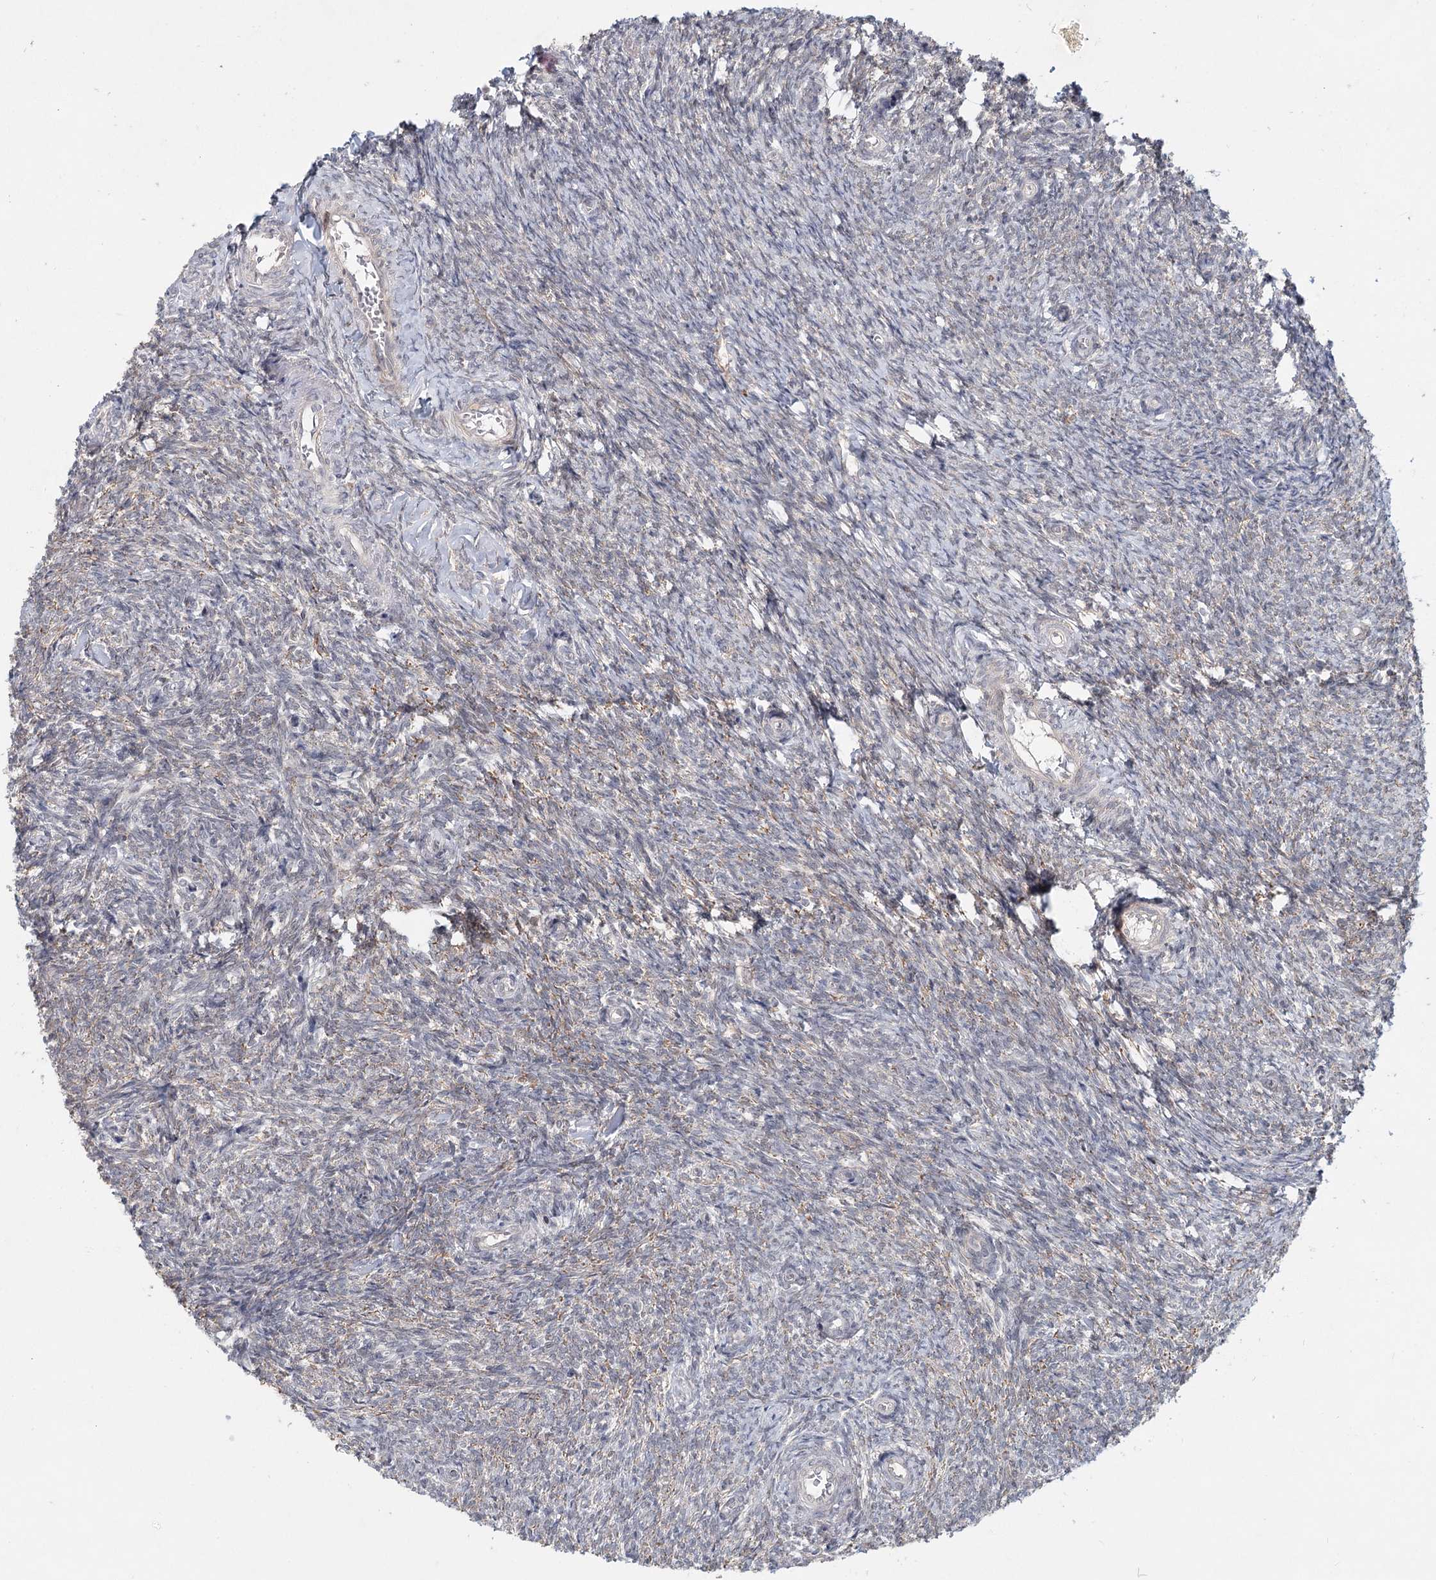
{"staining": {"intensity": "negative", "quantity": "none", "location": "none"}, "tissue": "ovary", "cell_type": "Ovarian stroma cells", "image_type": "normal", "snomed": [{"axis": "morphology", "description": "Normal tissue, NOS"}, {"axis": "topography", "description": "Ovary"}], "caption": "Protein analysis of unremarkable ovary reveals no significant staining in ovarian stroma cells.", "gene": "AP3B1", "patient": {"sex": "female", "age": 44}}